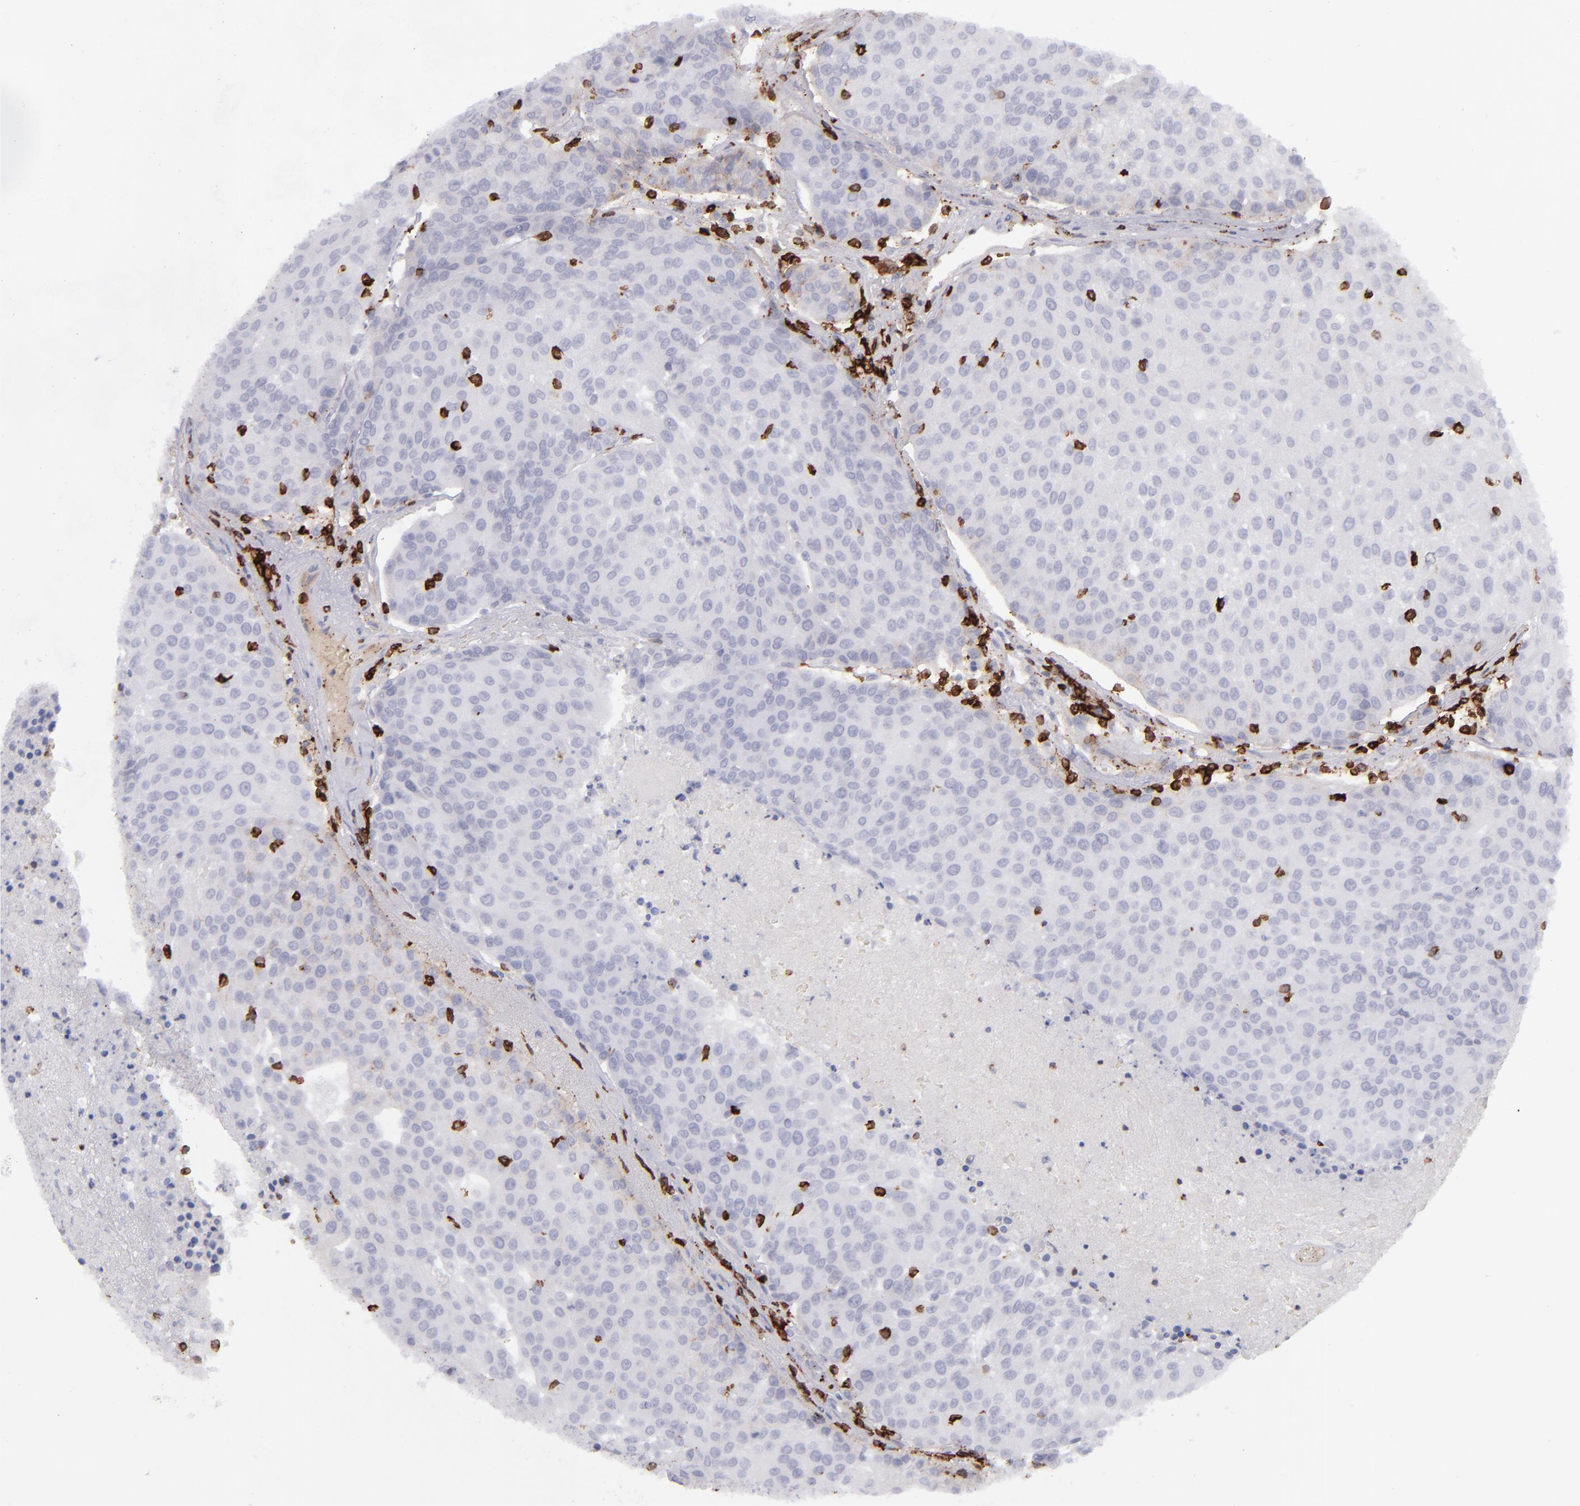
{"staining": {"intensity": "negative", "quantity": "none", "location": "none"}, "tissue": "urothelial cancer", "cell_type": "Tumor cells", "image_type": "cancer", "snomed": [{"axis": "morphology", "description": "Urothelial carcinoma, High grade"}, {"axis": "topography", "description": "Urinary bladder"}], "caption": "A high-resolution histopathology image shows immunohistochemistry staining of urothelial carcinoma (high-grade), which reveals no significant staining in tumor cells.", "gene": "CD27", "patient": {"sex": "female", "age": 85}}